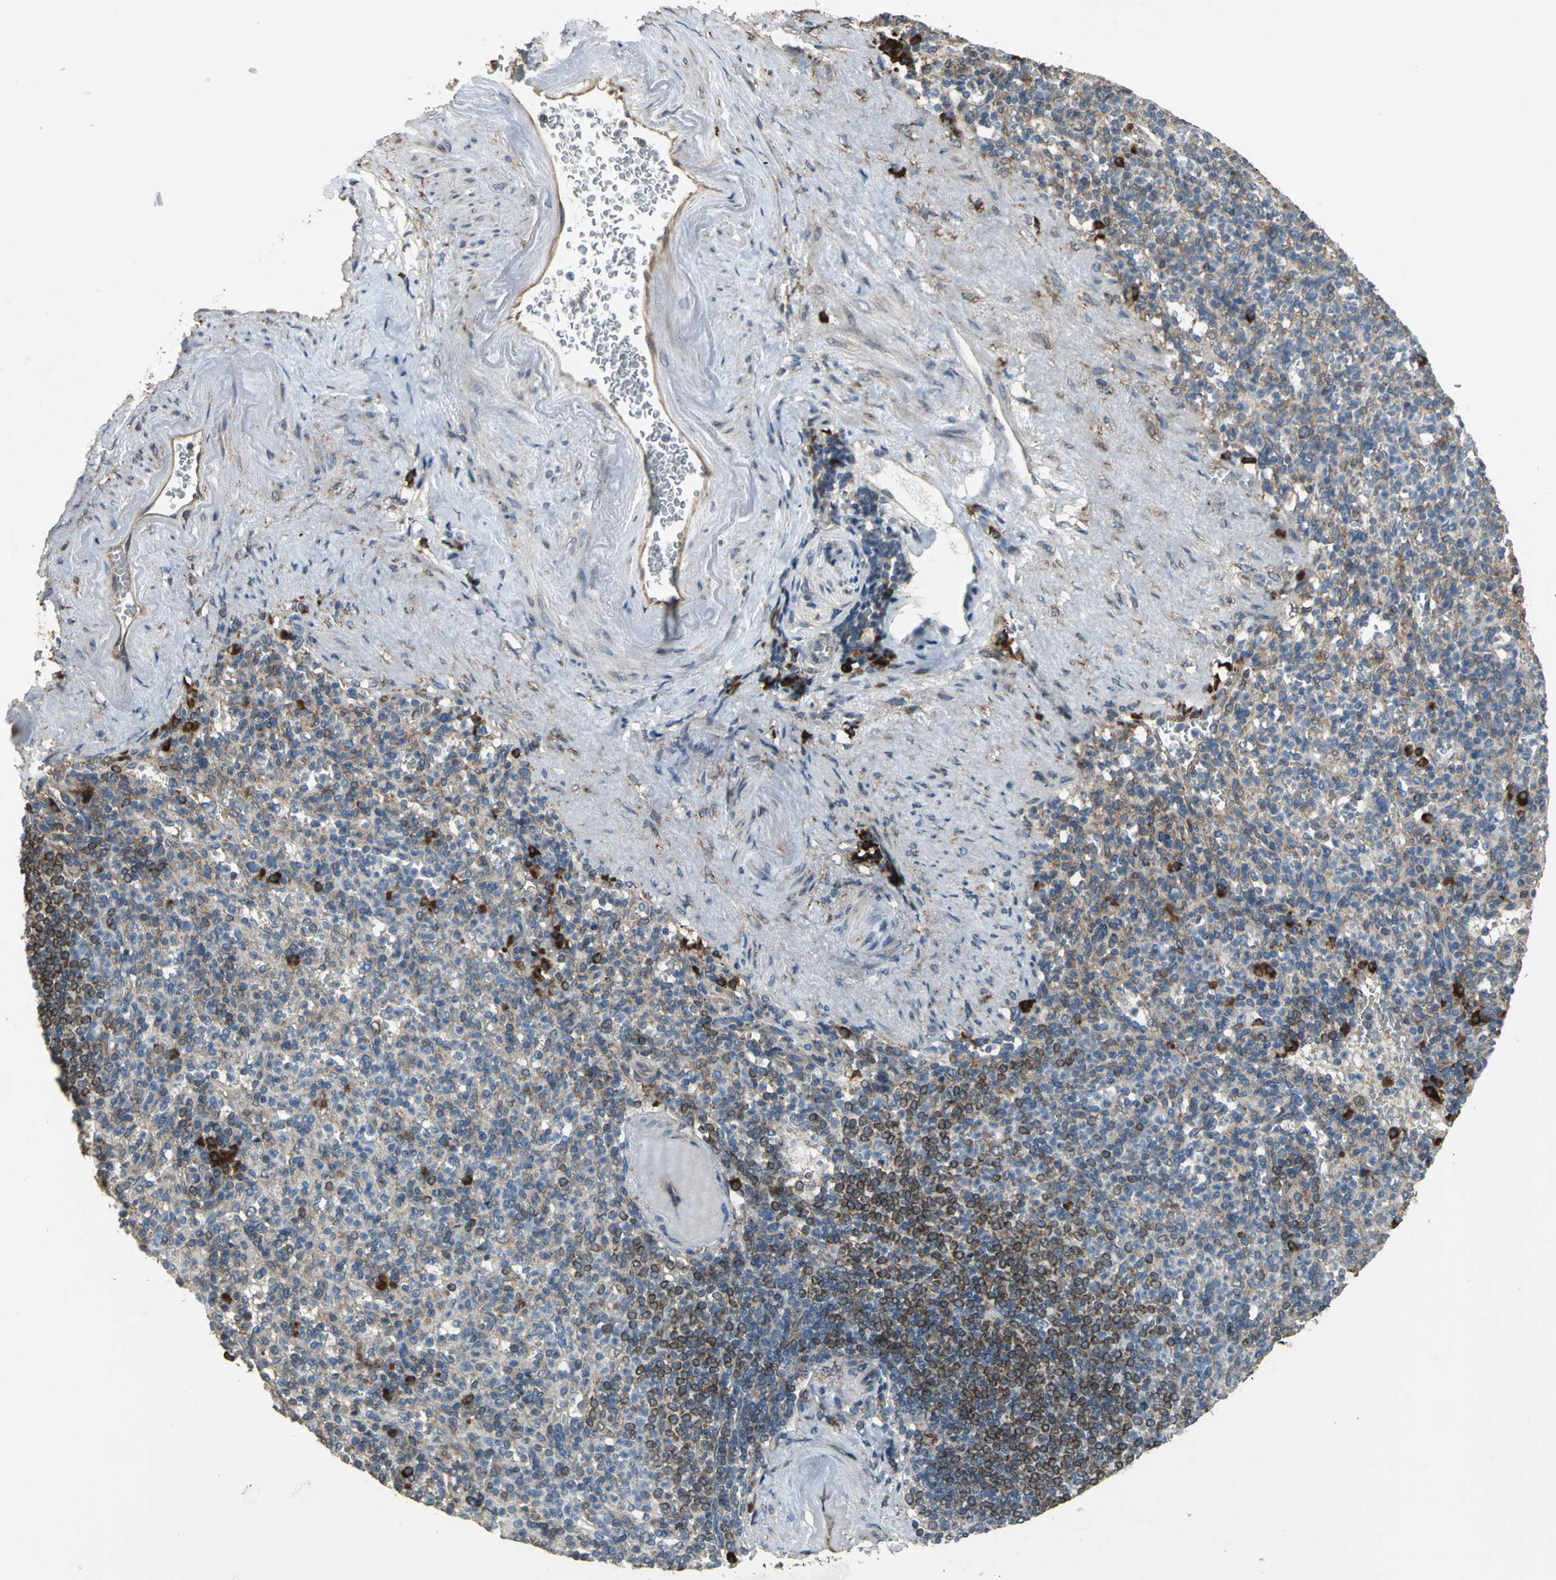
{"staining": {"intensity": "weak", "quantity": "25%-75%", "location": "cytoplasmic/membranous"}, "tissue": "spleen", "cell_type": "Cells in red pulp", "image_type": "normal", "snomed": [{"axis": "morphology", "description": "Normal tissue, NOS"}, {"axis": "topography", "description": "Spleen"}], "caption": "An immunohistochemistry micrograph of normal tissue is shown. Protein staining in brown shows weak cytoplasmic/membranous positivity in spleen within cells in red pulp. (Brightfield microscopy of DAB IHC at high magnification).", "gene": "SYVN1", "patient": {"sex": "female", "age": 74}}